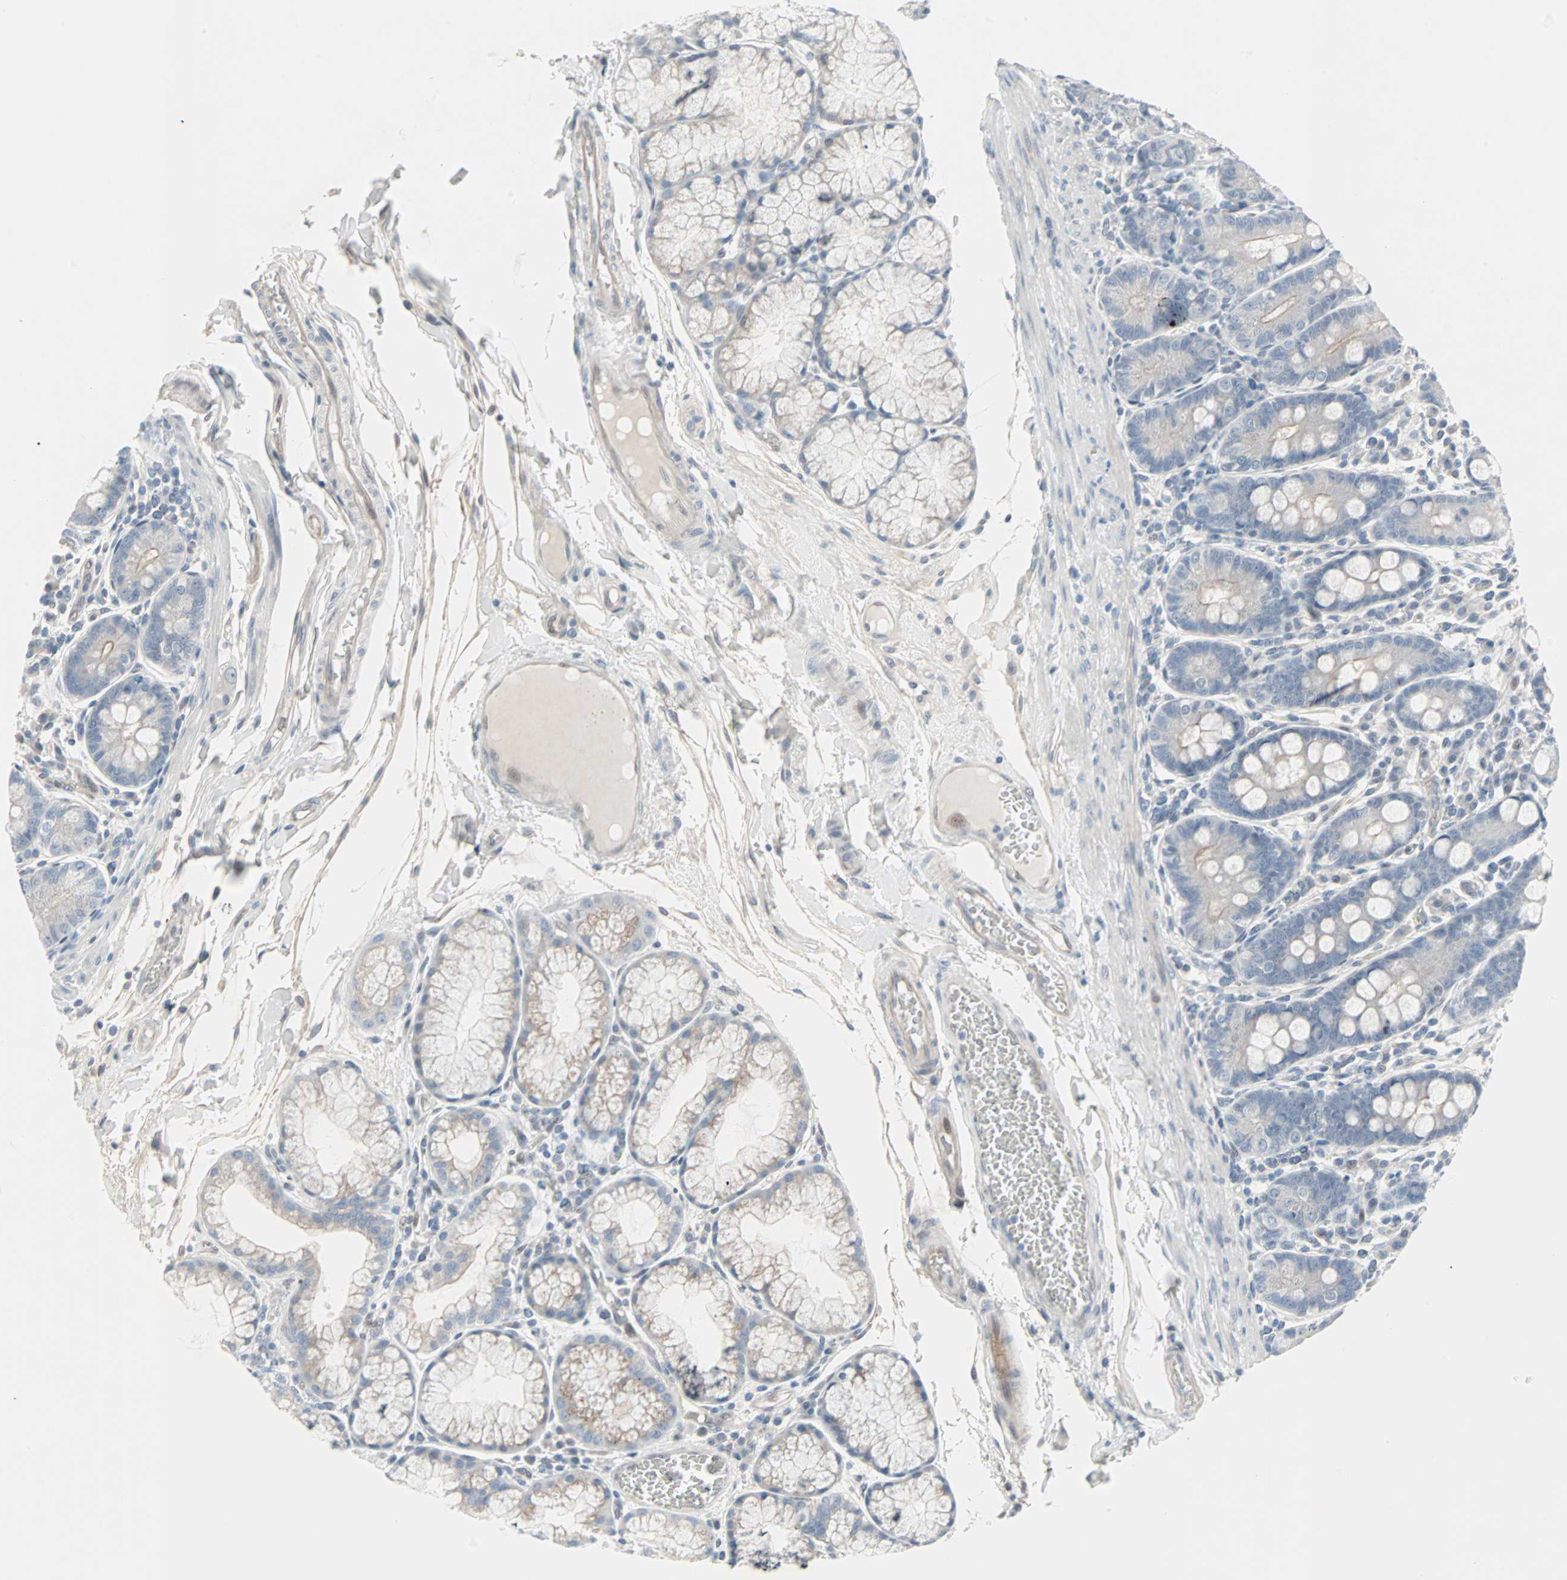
{"staining": {"intensity": "moderate", "quantity": "25%-75%", "location": "cytoplasmic/membranous"}, "tissue": "duodenum", "cell_type": "Glandular cells", "image_type": "normal", "snomed": [{"axis": "morphology", "description": "Normal tissue, NOS"}, {"axis": "topography", "description": "Duodenum"}], "caption": "Brown immunohistochemical staining in unremarkable duodenum exhibits moderate cytoplasmic/membranous expression in about 25%-75% of glandular cells.", "gene": "CAND2", "patient": {"sex": "male", "age": 50}}